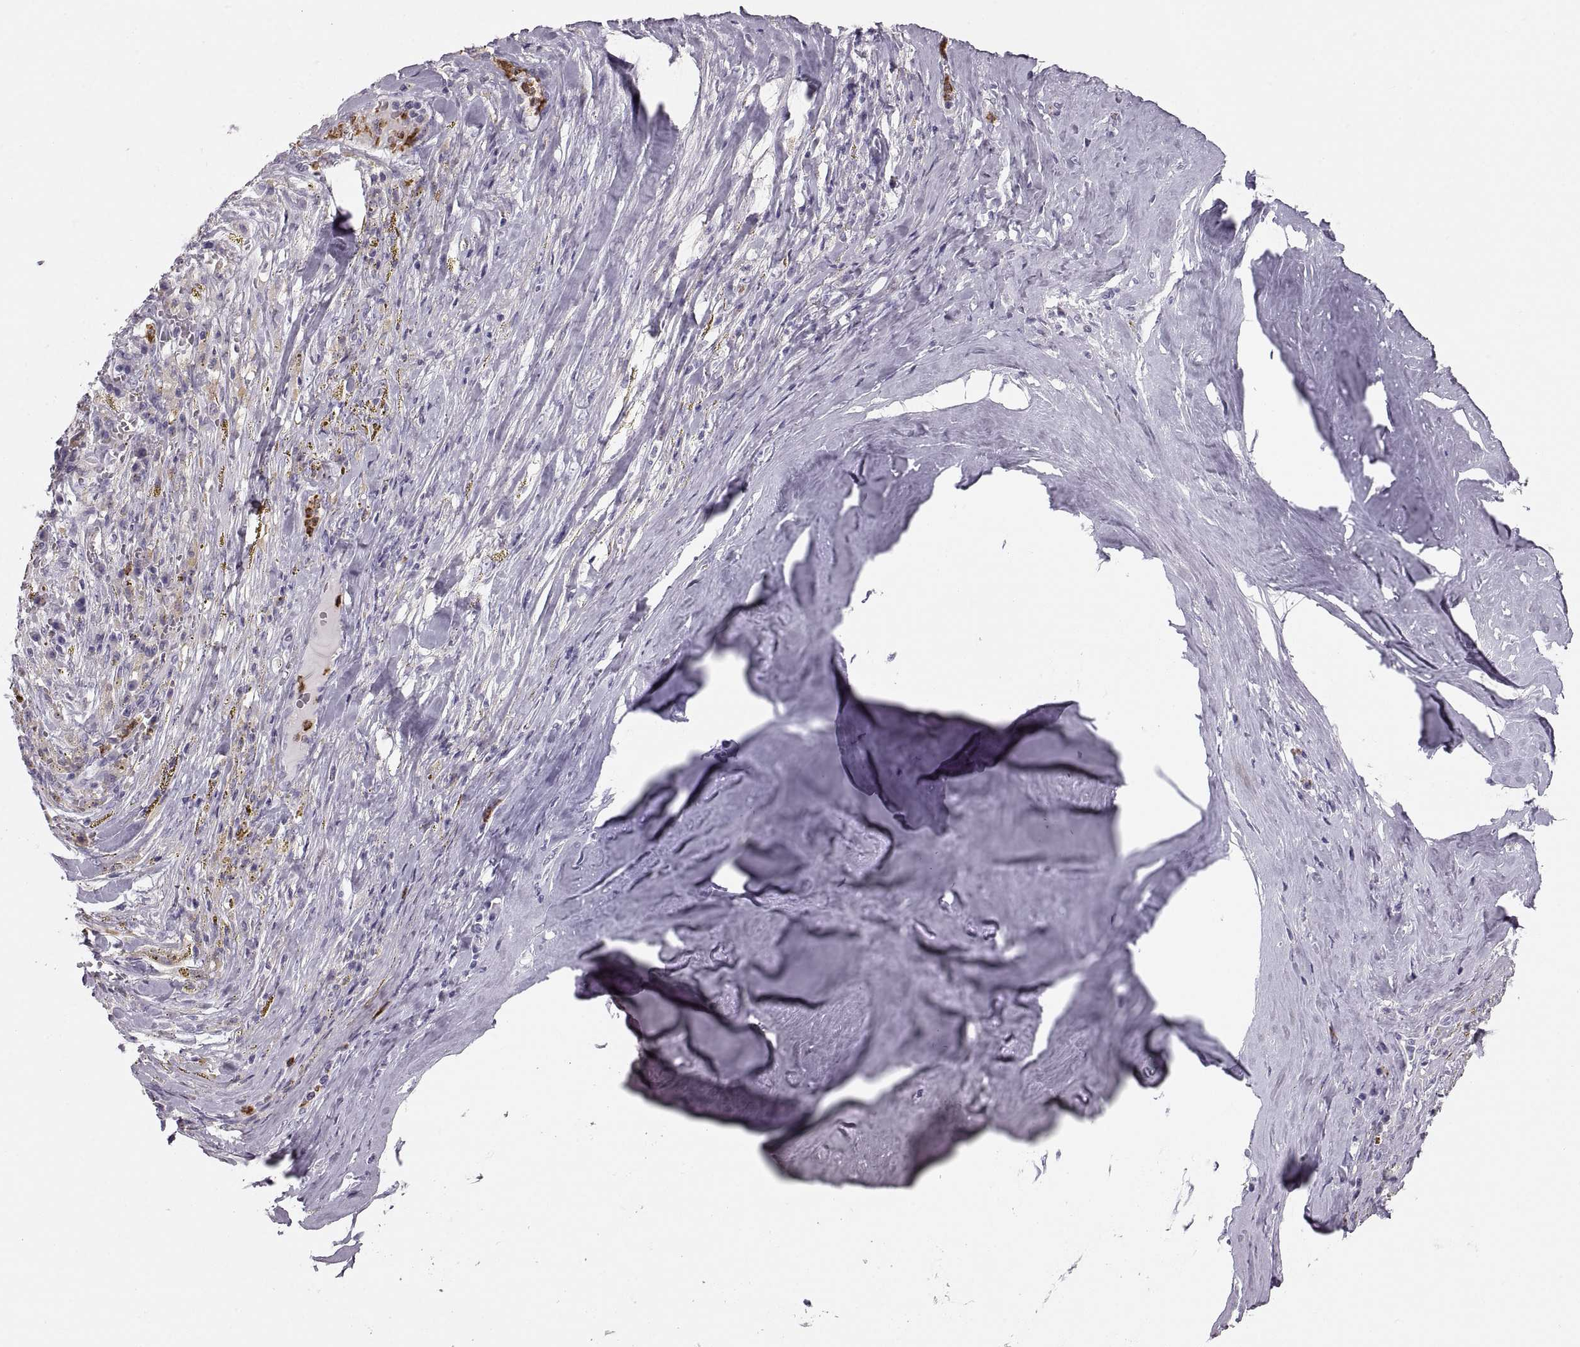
{"staining": {"intensity": "negative", "quantity": "none", "location": "none"}, "tissue": "melanoma", "cell_type": "Tumor cells", "image_type": "cancer", "snomed": [{"axis": "morphology", "description": "Malignant melanoma, NOS"}, {"axis": "topography", "description": "Skin"}], "caption": "An immunohistochemistry micrograph of malignant melanoma is shown. There is no staining in tumor cells of malignant melanoma.", "gene": "MILR1", "patient": {"sex": "female", "age": 91}}